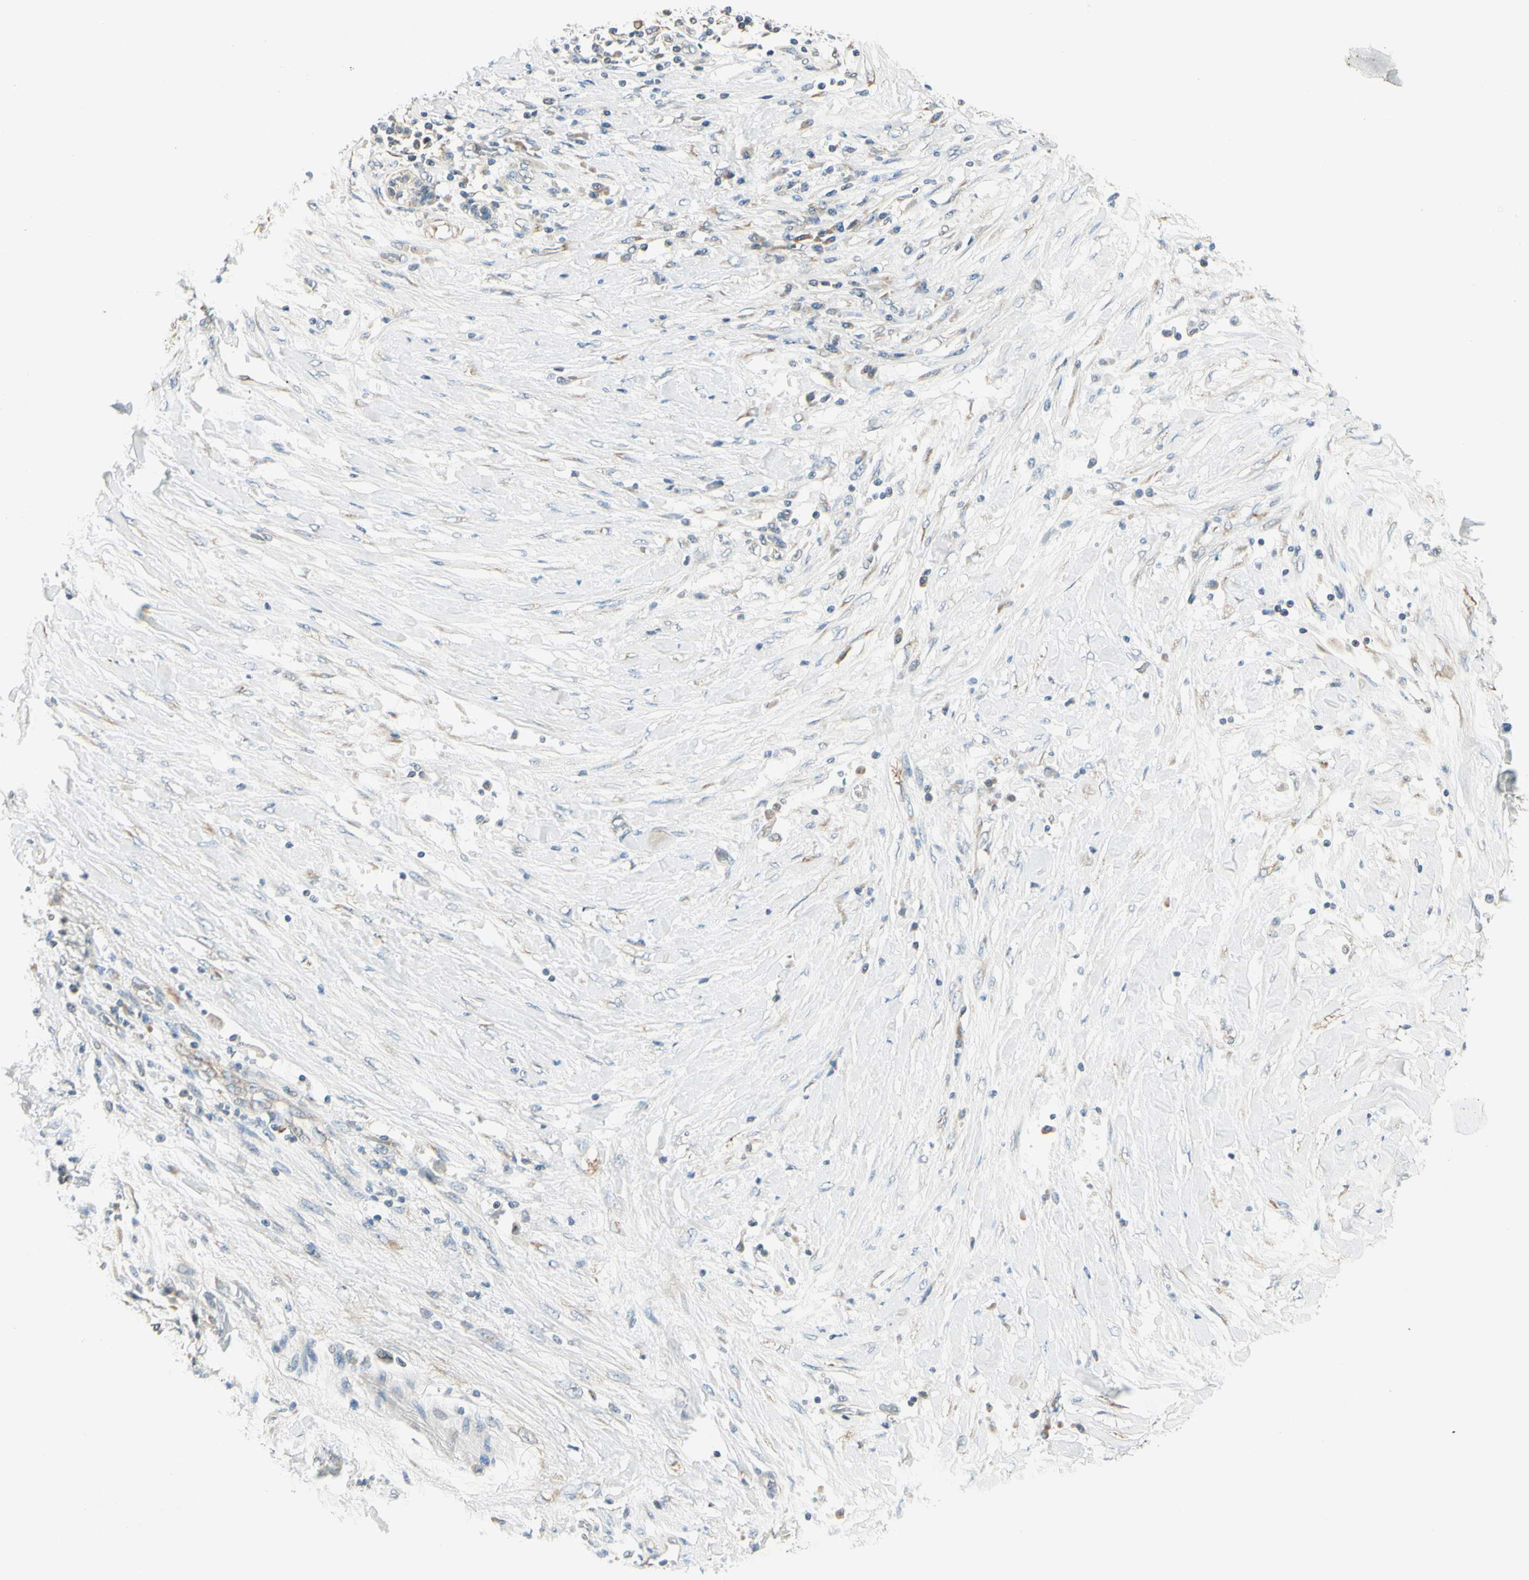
{"staining": {"intensity": "weak", "quantity": "<25%", "location": "cytoplasmic/membranous"}, "tissue": "pancreatic cancer", "cell_type": "Tumor cells", "image_type": "cancer", "snomed": [{"axis": "morphology", "description": "Adenocarcinoma, NOS"}, {"axis": "topography", "description": "Pancreas"}], "caption": "DAB immunohistochemical staining of human pancreatic cancer (adenocarcinoma) shows no significant expression in tumor cells.", "gene": "IGDCC4", "patient": {"sex": "female", "age": 70}}